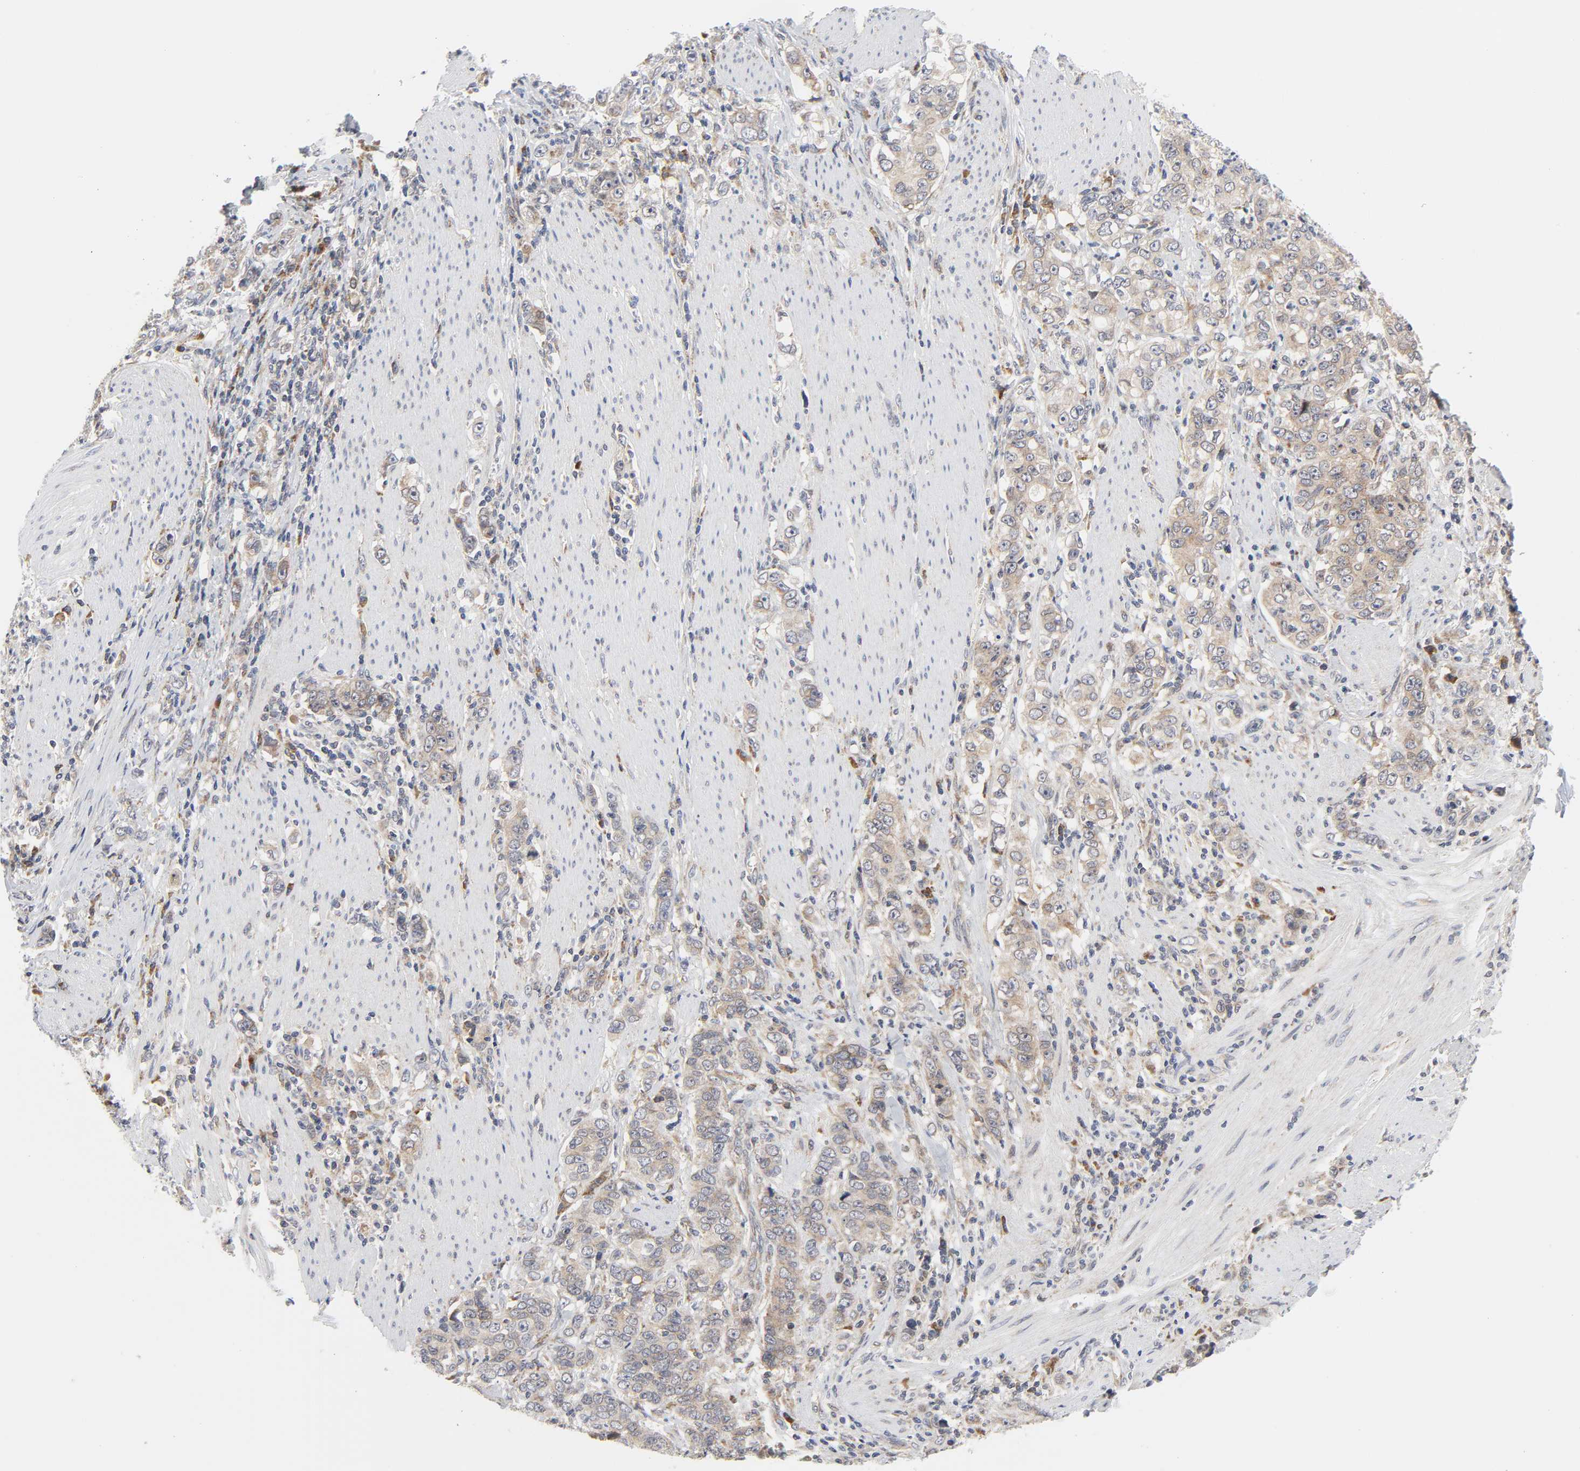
{"staining": {"intensity": "weak", "quantity": ">75%", "location": "cytoplasmic/membranous"}, "tissue": "stomach cancer", "cell_type": "Tumor cells", "image_type": "cancer", "snomed": [{"axis": "morphology", "description": "Adenocarcinoma, NOS"}, {"axis": "topography", "description": "Stomach, lower"}], "caption": "IHC histopathology image of human stomach adenocarcinoma stained for a protein (brown), which exhibits low levels of weak cytoplasmic/membranous expression in approximately >75% of tumor cells.", "gene": "BAX", "patient": {"sex": "female", "age": 72}}